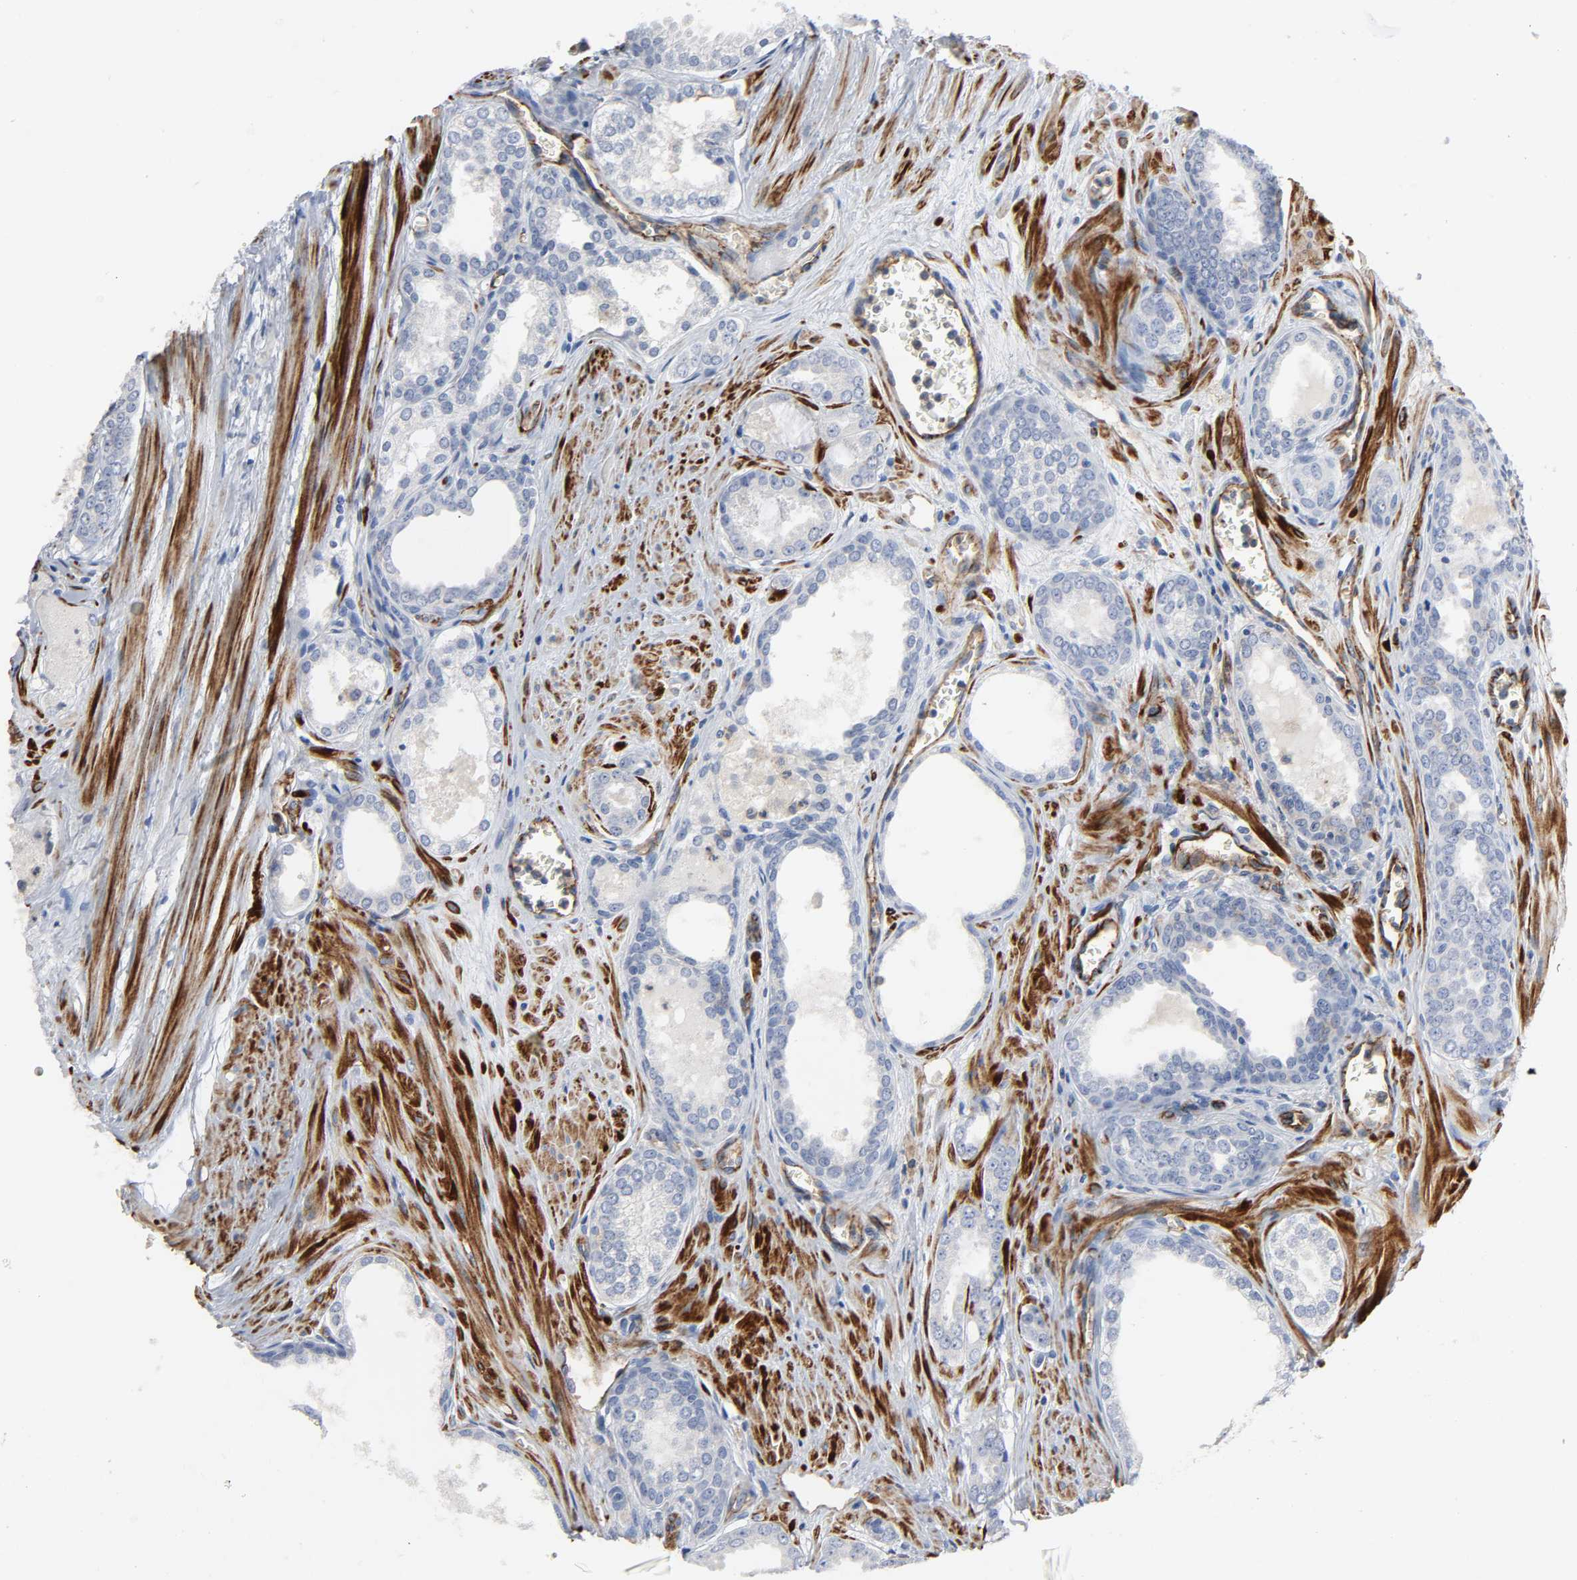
{"staining": {"intensity": "negative", "quantity": "none", "location": "none"}, "tissue": "prostate cancer", "cell_type": "Tumor cells", "image_type": "cancer", "snomed": [{"axis": "morphology", "description": "Adenocarcinoma, Low grade"}, {"axis": "topography", "description": "Prostate"}], "caption": "The micrograph displays no significant expression in tumor cells of prostate adenocarcinoma (low-grade).", "gene": "PECAM1", "patient": {"sex": "male", "age": 57}}